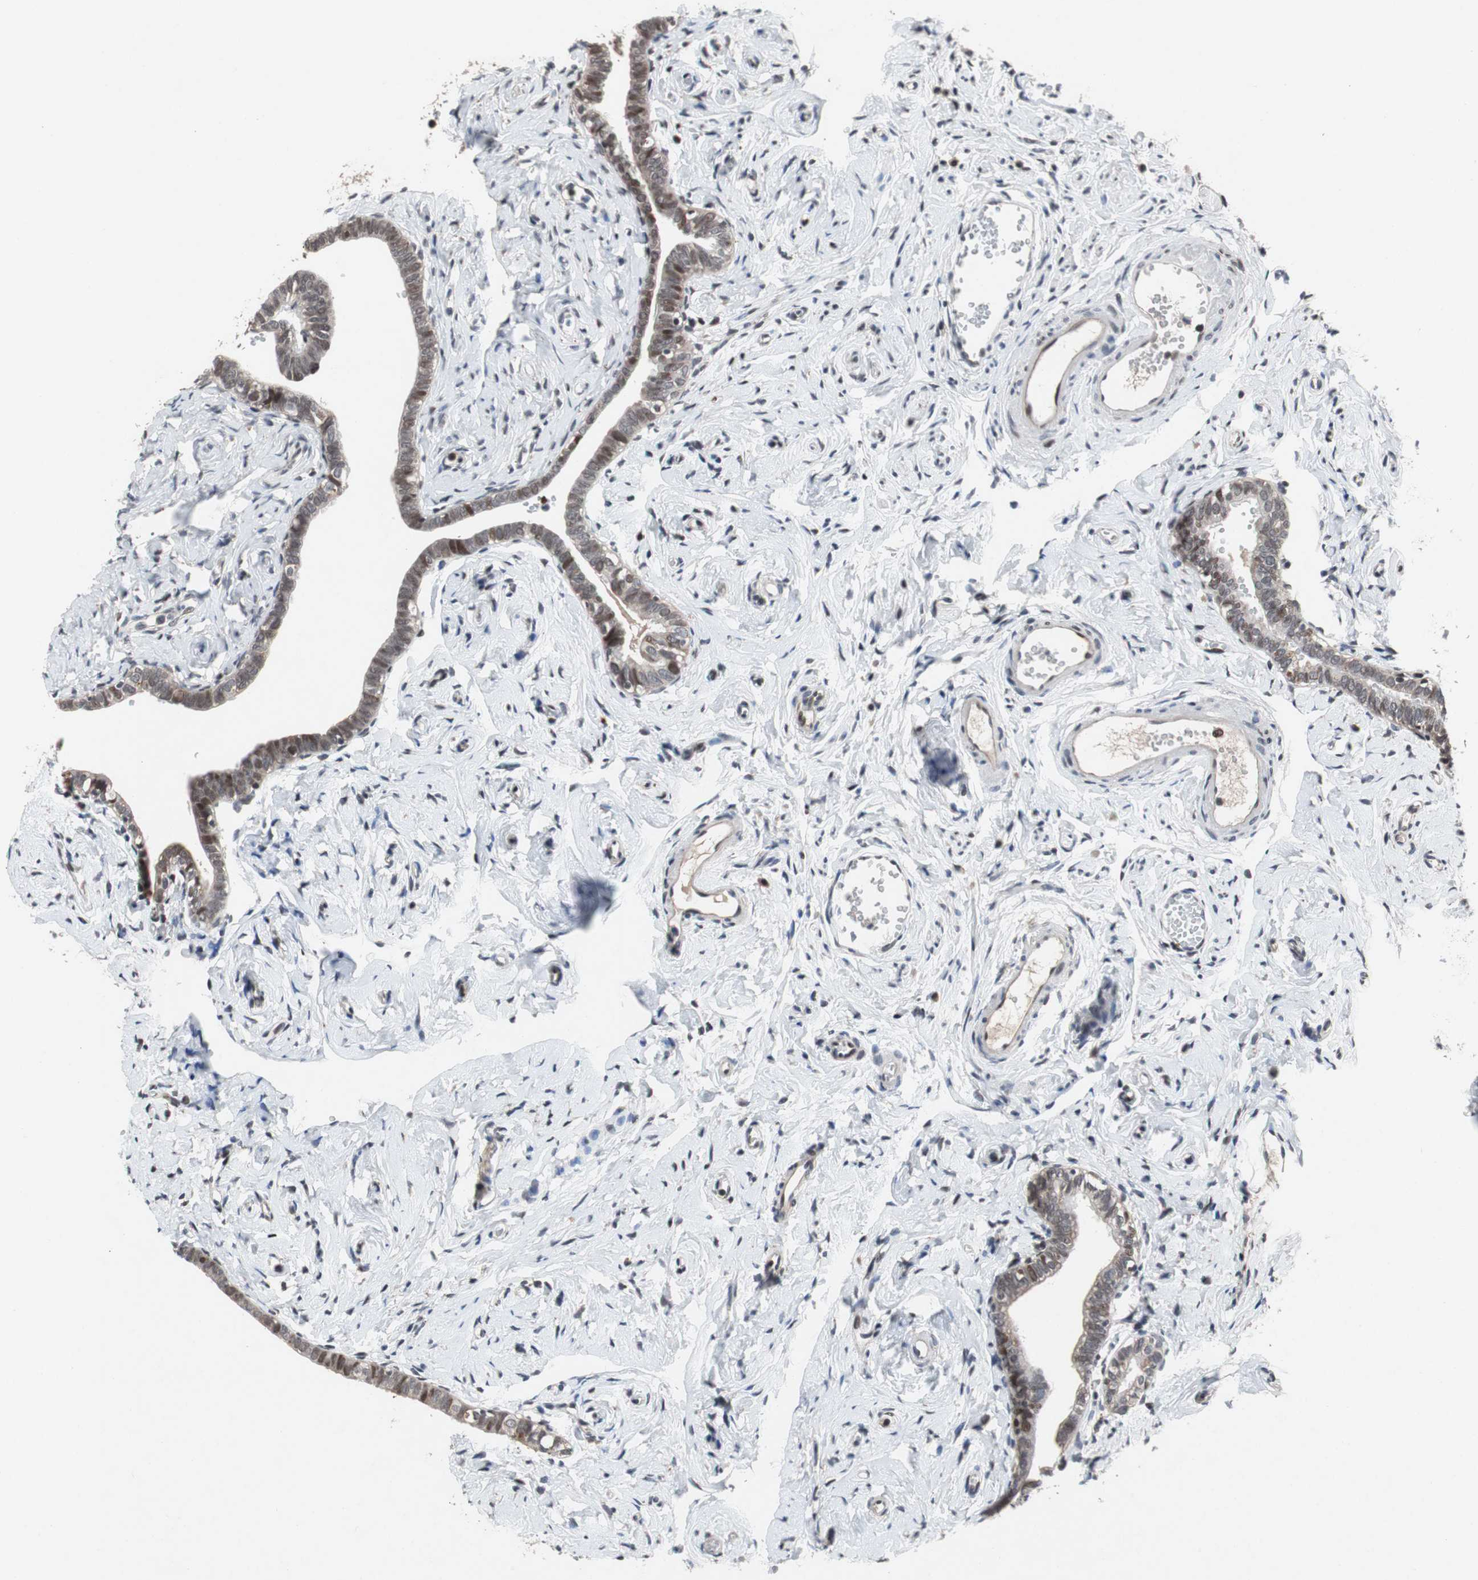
{"staining": {"intensity": "moderate", "quantity": ">75%", "location": "cytoplasmic/membranous"}, "tissue": "fallopian tube", "cell_type": "Glandular cells", "image_type": "normal", "snomed": [{"axis": "morphology", "description": "Normal tissue, NOS"}, {"axis": "topography", "description": "Fallopian tube"}], "caption": "IHC image of unremarkable fallopian tube: human fallopian tube stained using immunohistochemistry exhibits medium levels of moderate protein expression localized specifically in the cytoplasmic/membranous of glandular cells, appearing as a cytoplasmic/membranous brown color.", "gene": "TP63", "patient": {"sex": "female", "age": 71}}